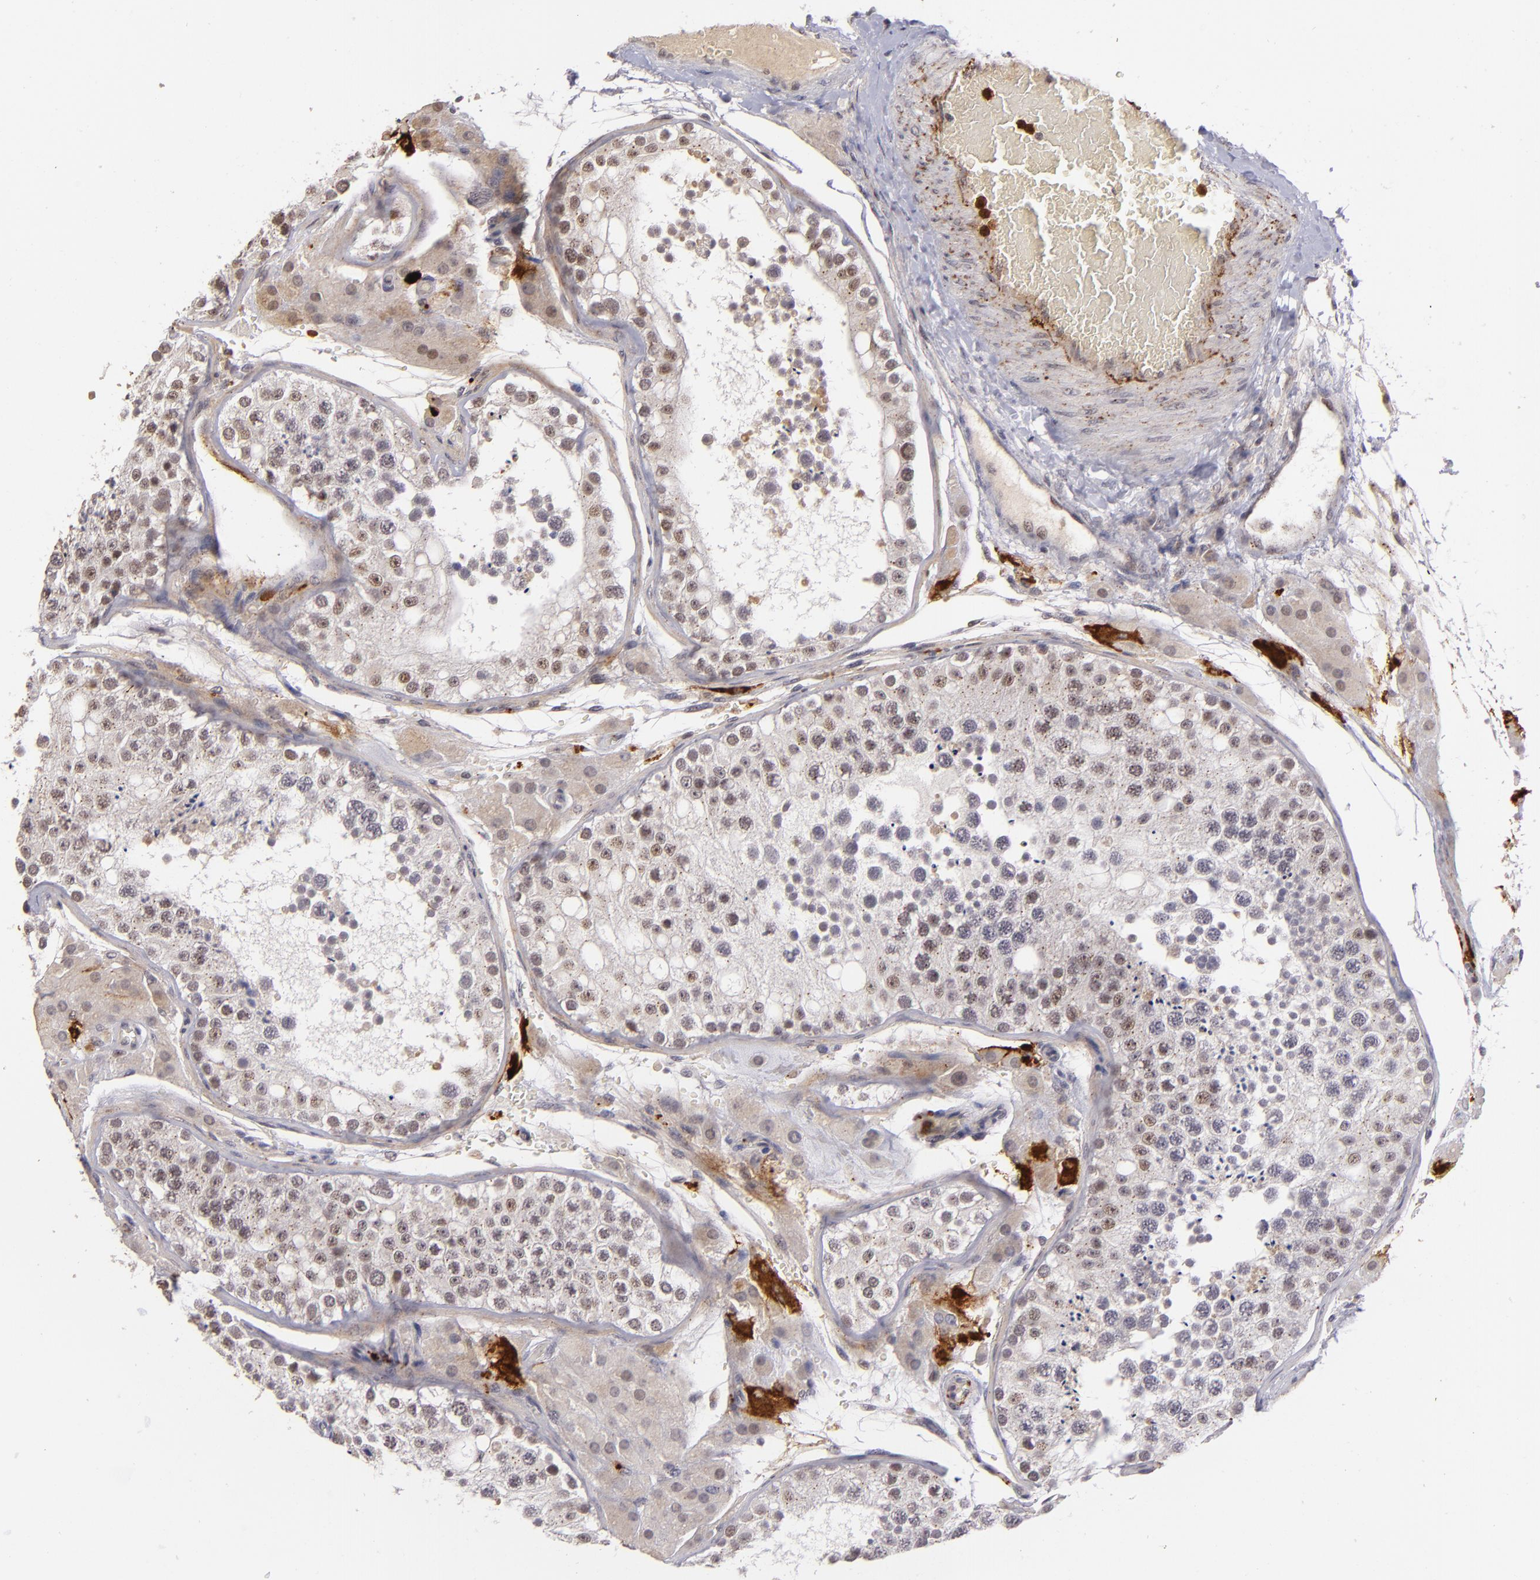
{"staining": {"intensity": "moderate", "quantity": "25%-75%", "location": "nuclear"}, "tissue": "testis", "cell_type": "Cells in seminiferous ducts", "image_type": "normal", "snomed": [{"axis": "morphology", "description": "Normal tissue, NOS"}, {"axis": "topography", "description": "Testis"}], "caption": "Immunohistochemical staining of unremarkable testis demonstrates moderate nuclear protein expression in about 25%-75% of cells in seminiferous ducts. (DAB (3,3'-diaminobenzidine) IHC, brown staining for protein, blue staining for nuclei).", "gene": "RXRG", "patient": {"sex": "male", "age": 26}}